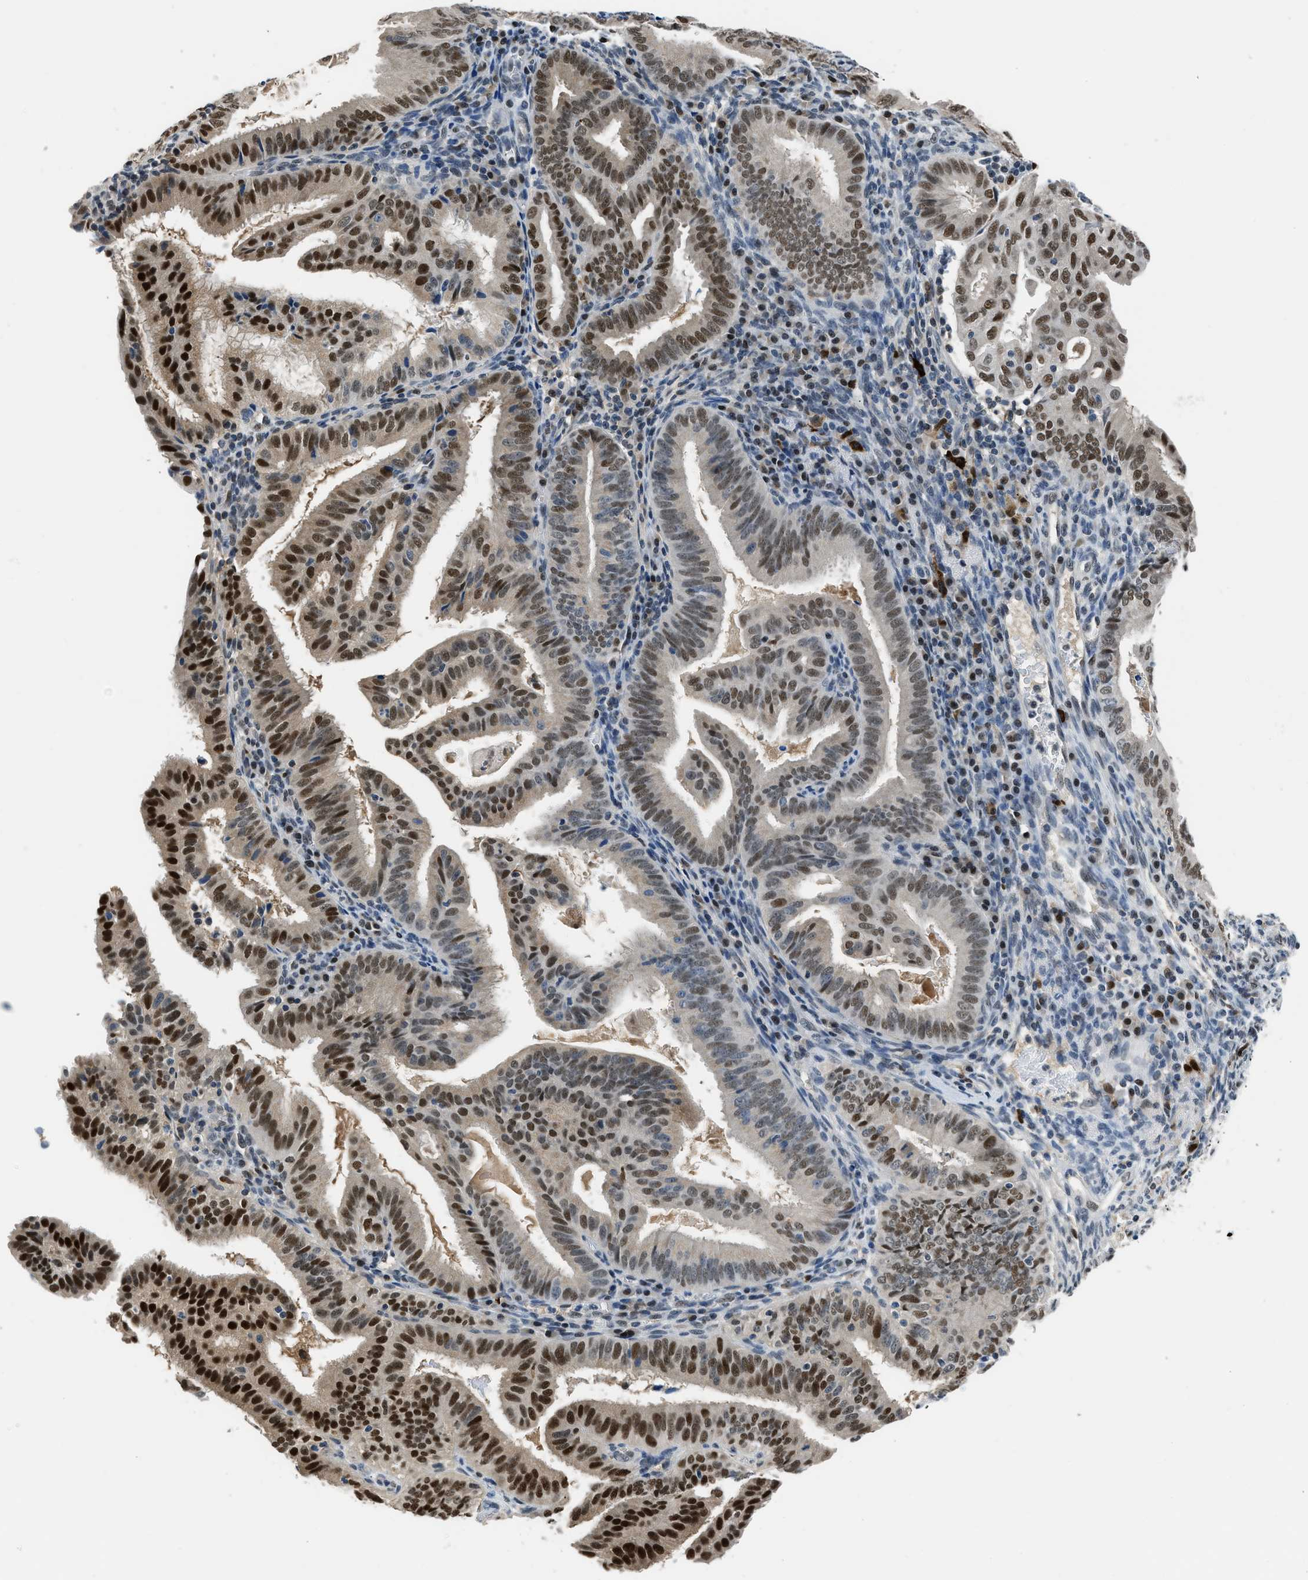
{"staining": {"intensity": "strong", "quantity": "25%-75%", "location": "nuclear"}, "tissue": "endometrial cancer", "cell_type": "Tumor cells", "image_type": "cancer", "snomed": [{"axis": "morphology", "description": "Adenocarcinoma, NOS"}, {"axis": "topography", "description": "Endometrium"}], "caption": "The immunohistochemical stain labels strong nuclear staining in tumor cells of endometrial cancer tissue.", "gene": "ALX1", "patient": {"sex": "female", "age": 58}}